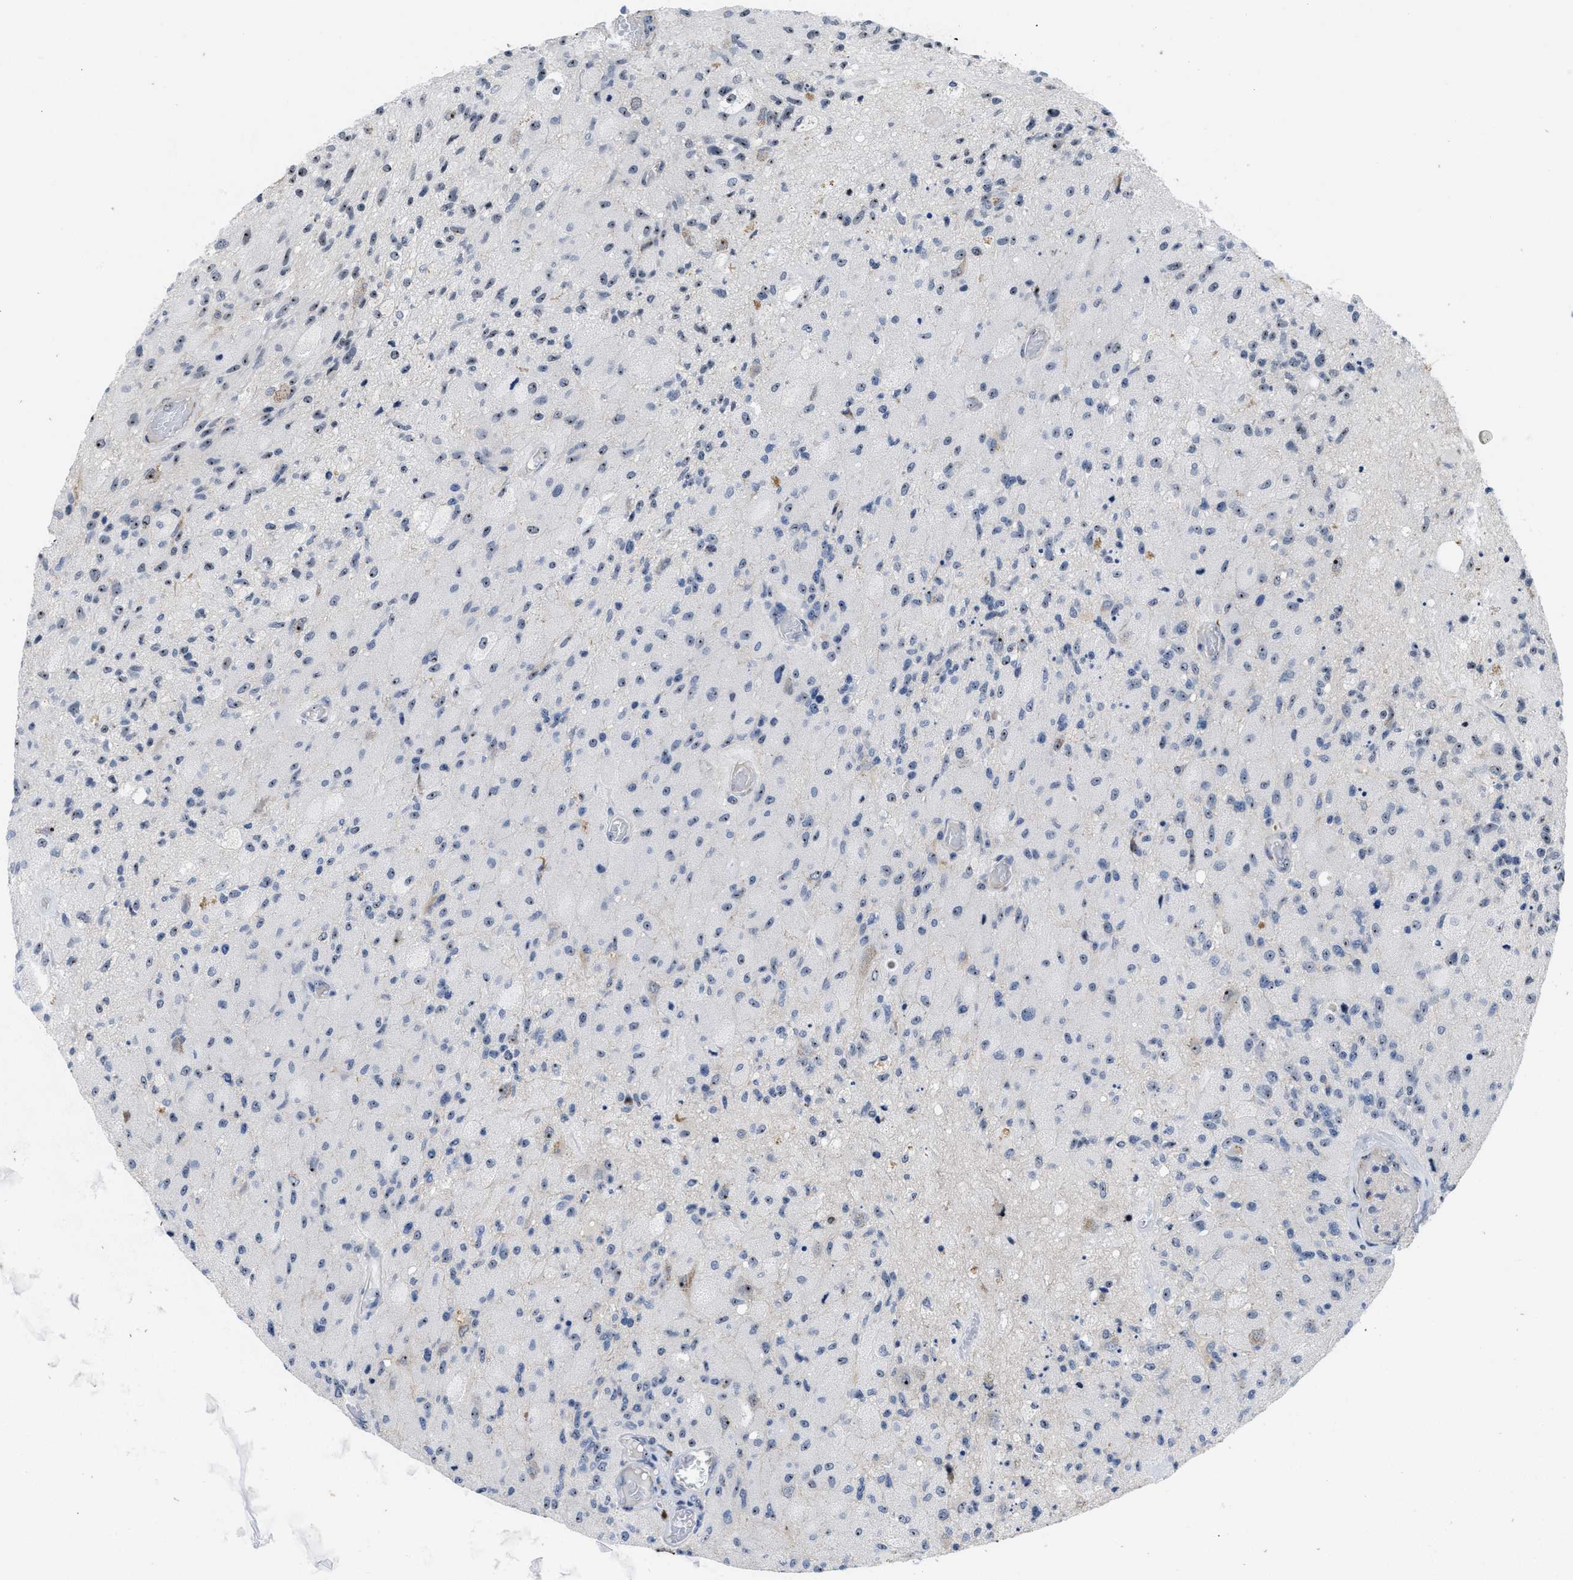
{"staining": {"intensity": "moderate", "quantity": "25%-75%", "location": "nuclear"}, "tissue": "glioma", "cell_type": "Tumor cells", "image_type": "cancer", "snomed": [{"axis": "morphology", "description": "Normal tissue, NOS"}, {"axis": "morphology", "description": "Glioma, malignant, High grade"}, {"axis": "topography", "description": "Cerebral cortex"}], "caption": "Immunohistochemical staining of human glioma reveals moderate nuclear protein expression in approximately 25%-75% of tumor cells. (DAB IHC with brightfield microscopy, high magnification).", "gene": "NOP58", "patient": {"sex": "male", "age": 77}}